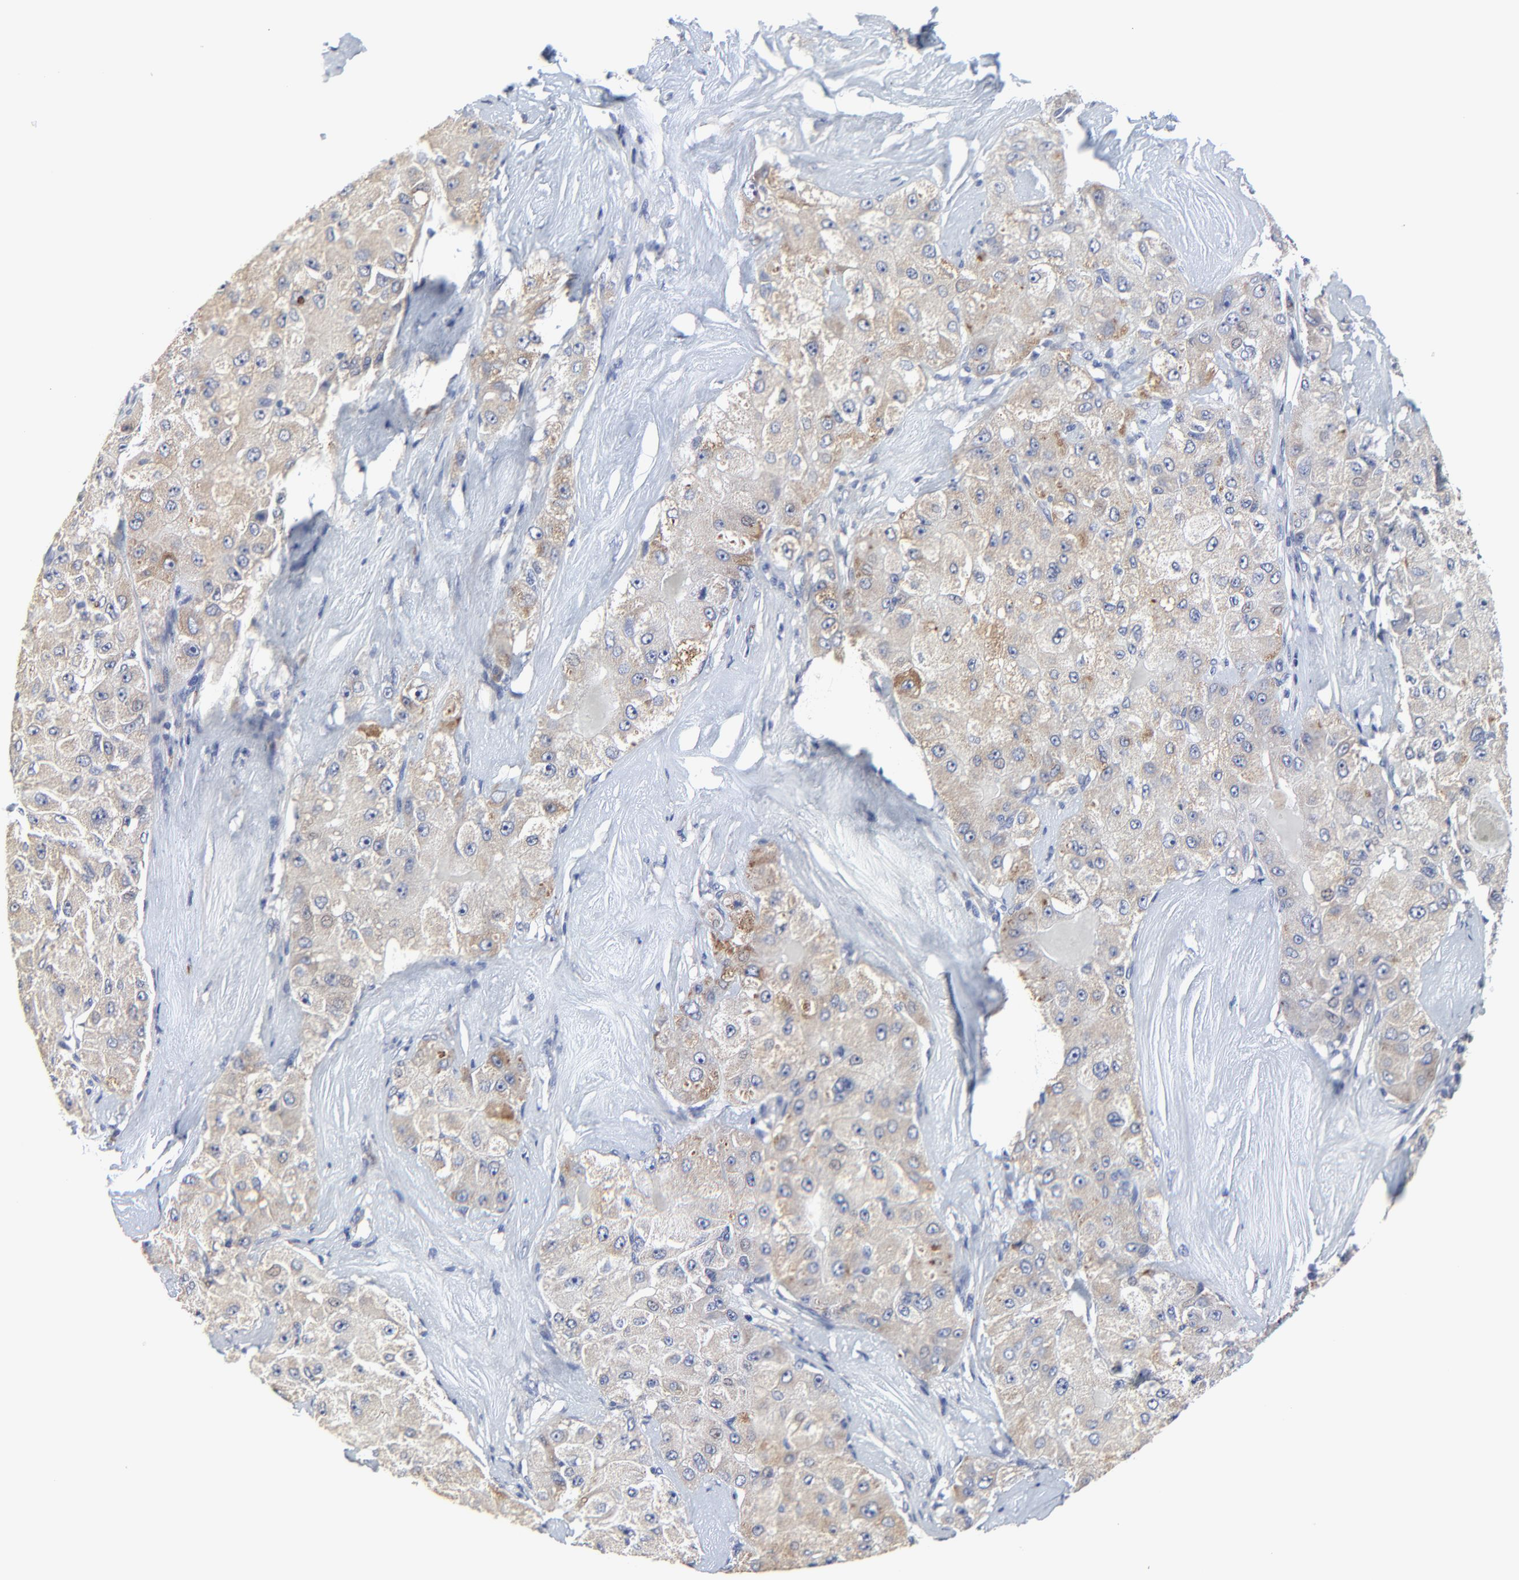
{"staining": {"intensity": "moderate", "quantity": ">75%", "location": "cytoplasmic/membranous"}, "tissue": "liver cancer", "cell_type": "Tumor cells", "image_type": "cancer", "snomed": [{"axis": "morphology", "description": "Carcinoma, Hepatocellular, NOS"}, {"axis": "topography", "description": "Liver"}], "caption": "Immunohistochemistry histopathology image of hepatocellular carcinoma (liver) stained for a protein (brown), which exhibits medium levels of moderate cytoplasmic/membranous positivity in approximately >75% of tumor cells.", "gene": "DHRSX", "patient": {"sex": "male", "age": 80}}